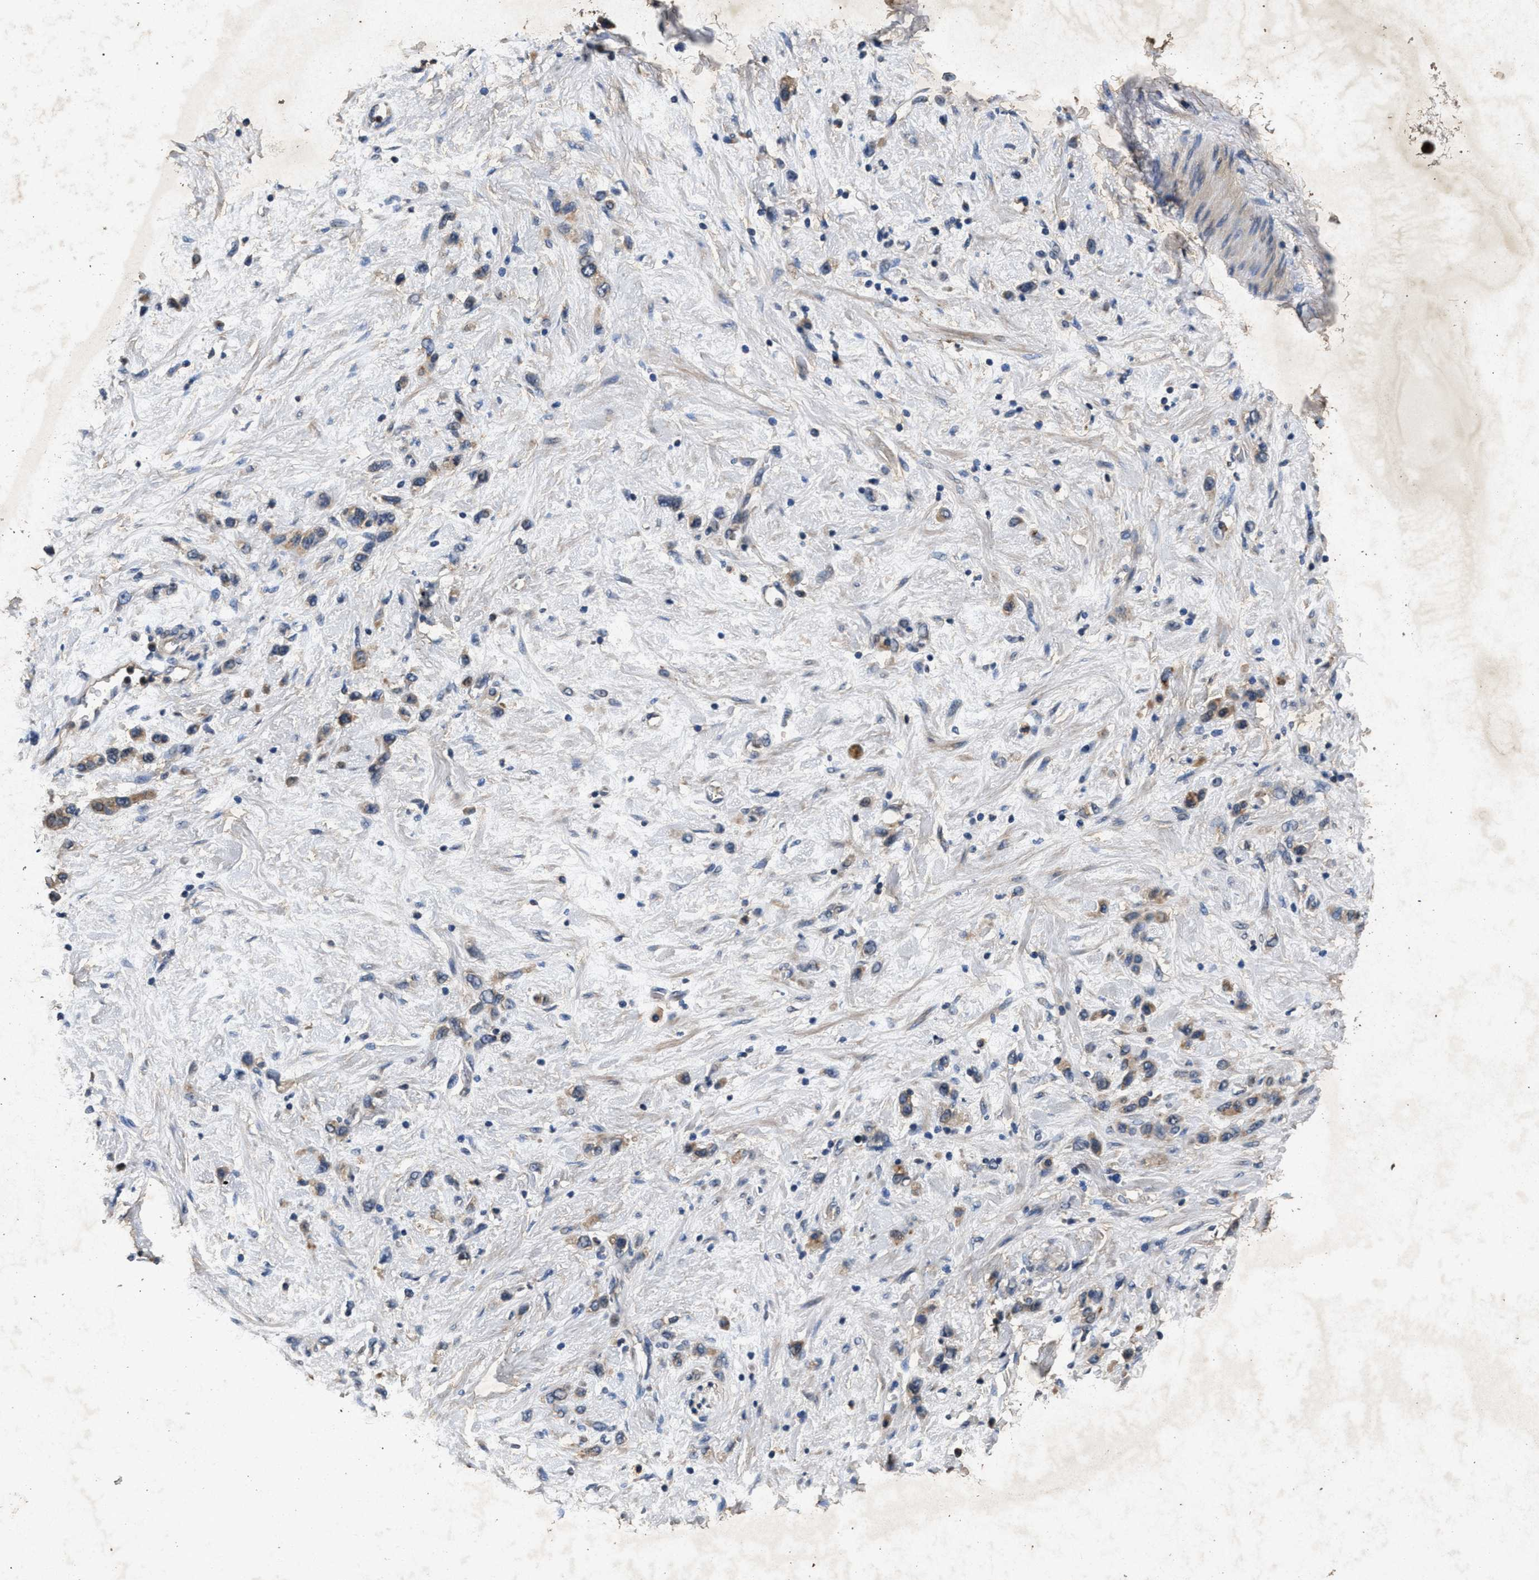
{"staining": {"intensity": "moderate", "quantity": "25%-75%", "location": "cytoplasmic/membranous"}, "tissue": "stomach cancer", "cell_type": "Tumor cells", "image_type": "cancer", "snomed": [{"axis": "morphology", "description": "Adenocarcinoma, NOS"}, {"axis": "morphology", "description": "Adenocarcinoma, High grade"}, {"axis": "topography", "description": "Stomach, upper"}, {"axis": "topography", "description": "Stomach, lower"}], "caption": "IHC photomicrograph of neoplastic tissue: adenocarcinoma (high-grade) (stomach) stained using immunohistochemistry (IHC) demonstrates medium levels of moderate protein expression localized specifically in the cytoplasmic/membranous of tumor cells, appearing as a cytoplasmic/membranous brown color.", "gene": "PPP1CC", "patient": {"sex": "female", "age": 65}}